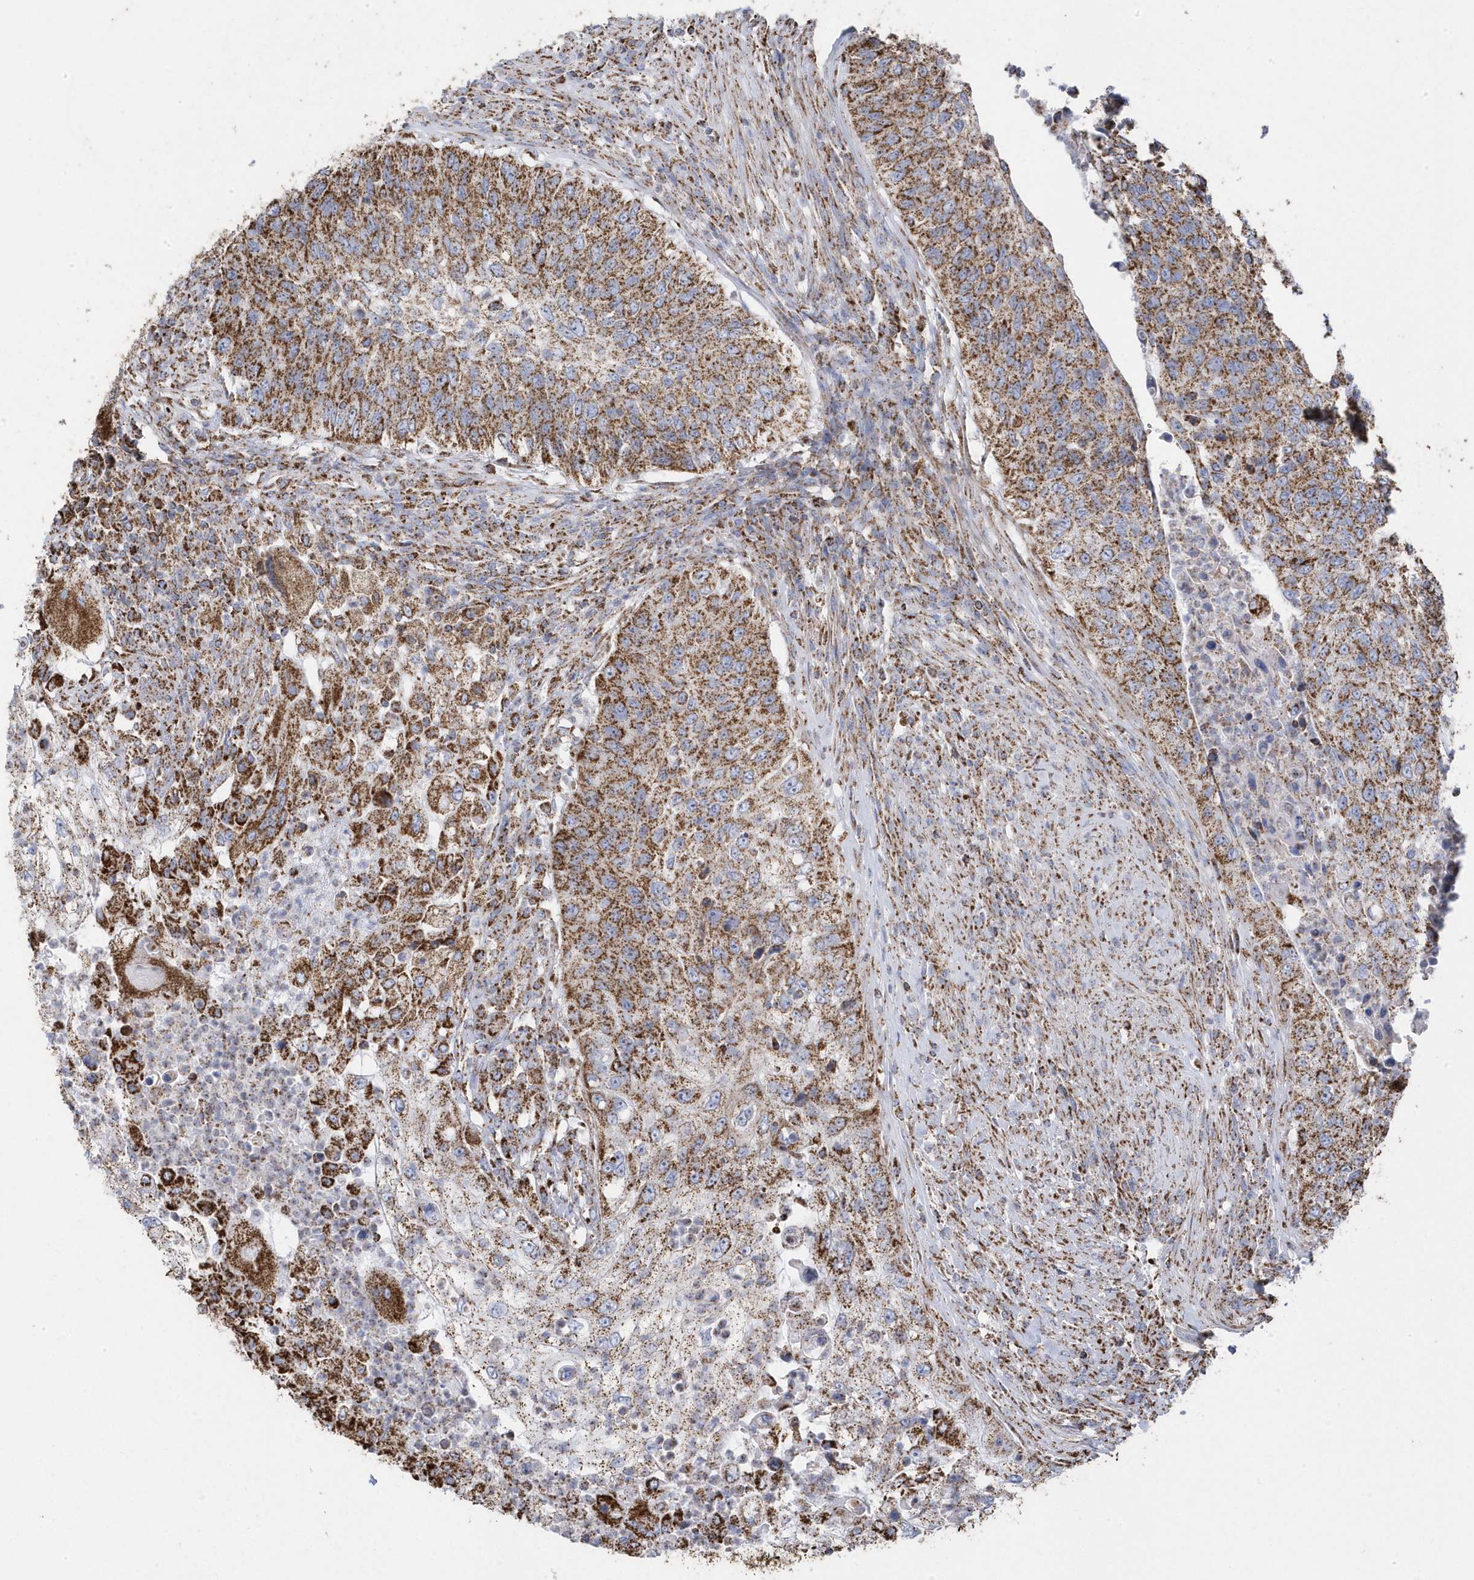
{"staining": {"intensity": "moderate", "quantity": ">75%", "location": "cytoplasmic/membranous"}, "tissue": "urothelial cancer", "cell_type": "Tumor cells", "image_type": "cancer", "snomed": [{"axis": "morphology", "description": "Urothelial carcinoma, High grade"}, {"axis": "topography", "description": "Urinary bladder"}], "caption": "Moderate cytoplasmic/membranous protein staining is appreciated in approximately >75% of tumor cells in urothelial carcinoma (high-grade). (DAB IHC, brown staining for protein, blue staining for nuclei).", "gene": "GTPBP8", "patient": {"sex": "female", "age": 60}}